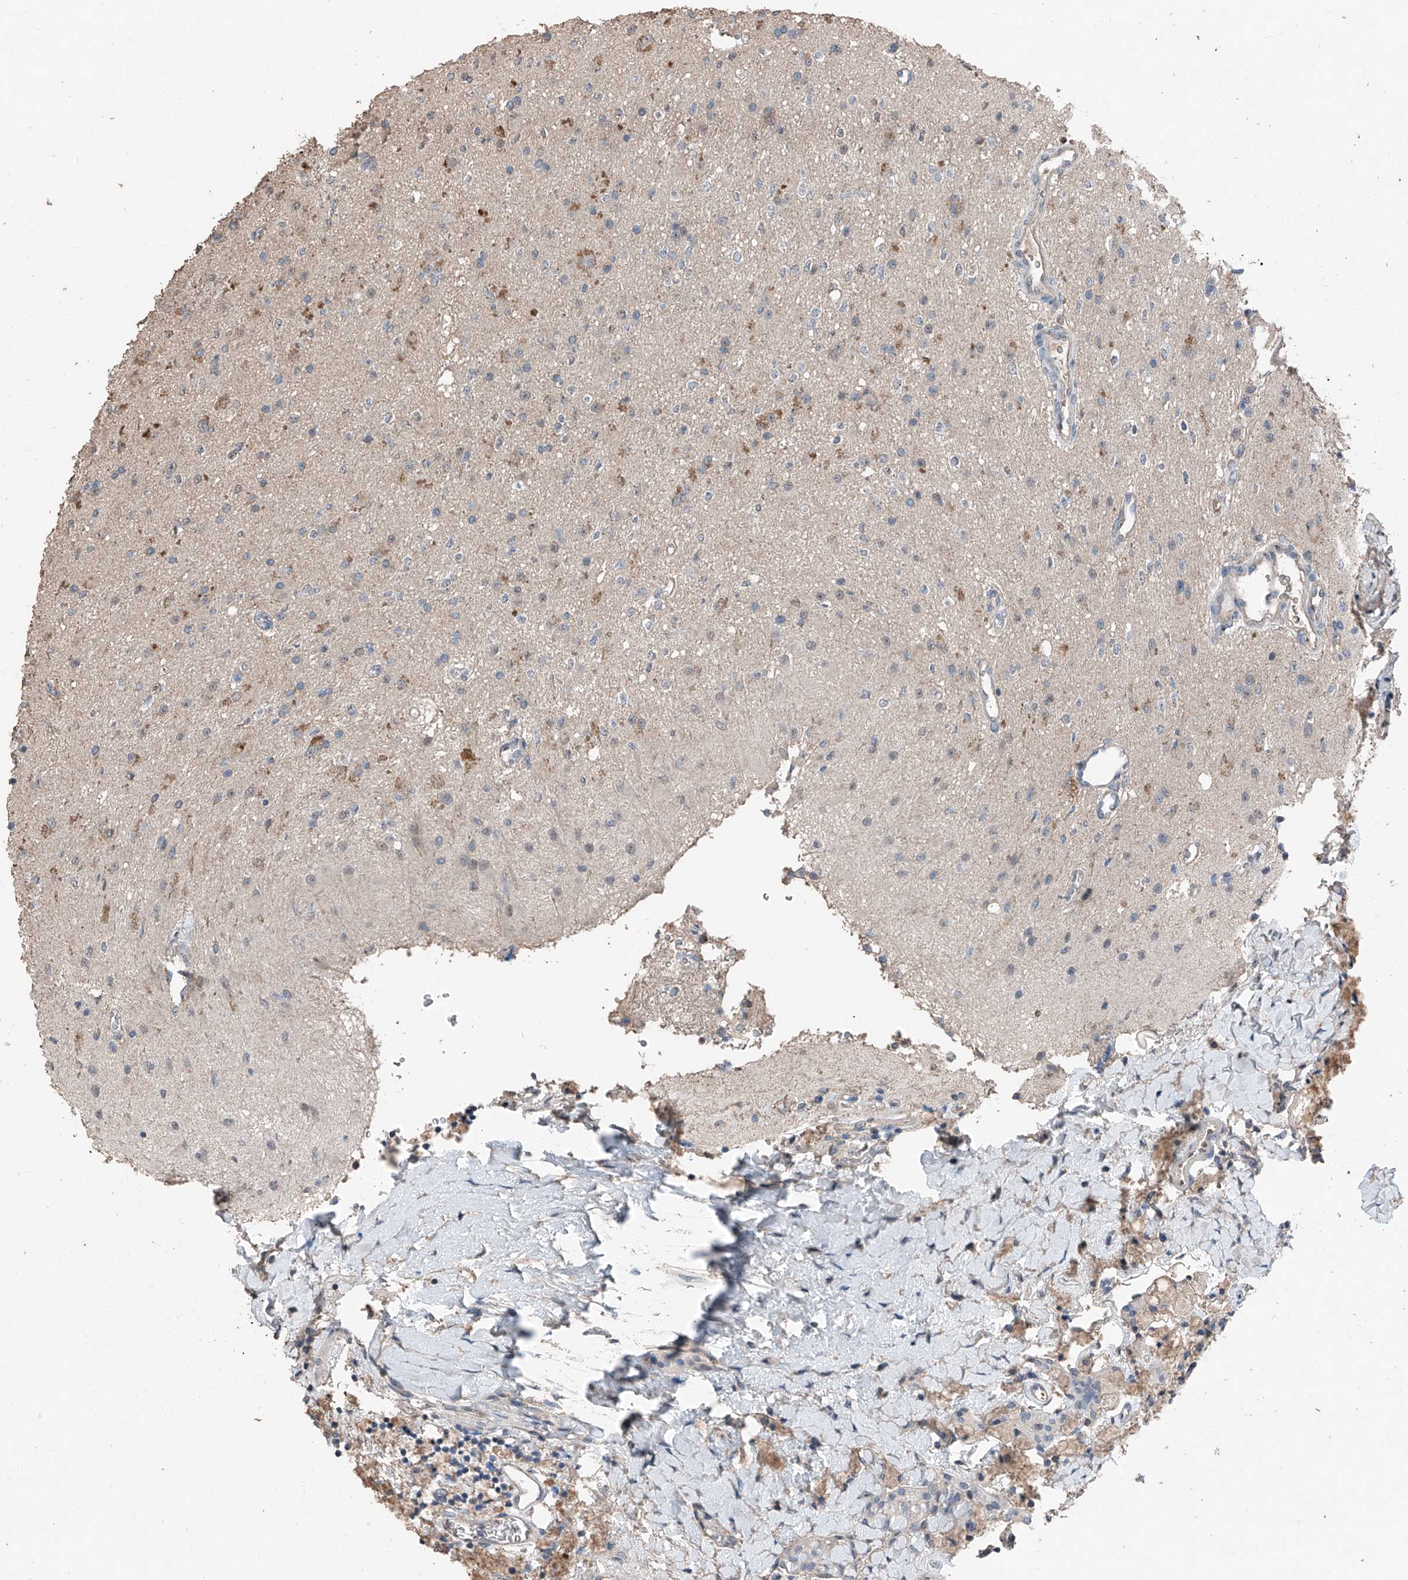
{"staining": {"intensity": "negative", "quantity": "none", "location": "none"}, "tissue": "glioma", "cell_type": "Tumor cells", "image_type": "cancer", "snomed": [{"axis": "morphology", "description": "Glioma, malignant, High grade"}, {"axis": "topography", "description": "Brain"}], "caption": "IHC image of human malignant glioma (high-grade) stained for a protein (brown), which shows no positivity in tumor cells.", "gene": "MAMLD1", "patient": {"sex": "male", "age": 34}}